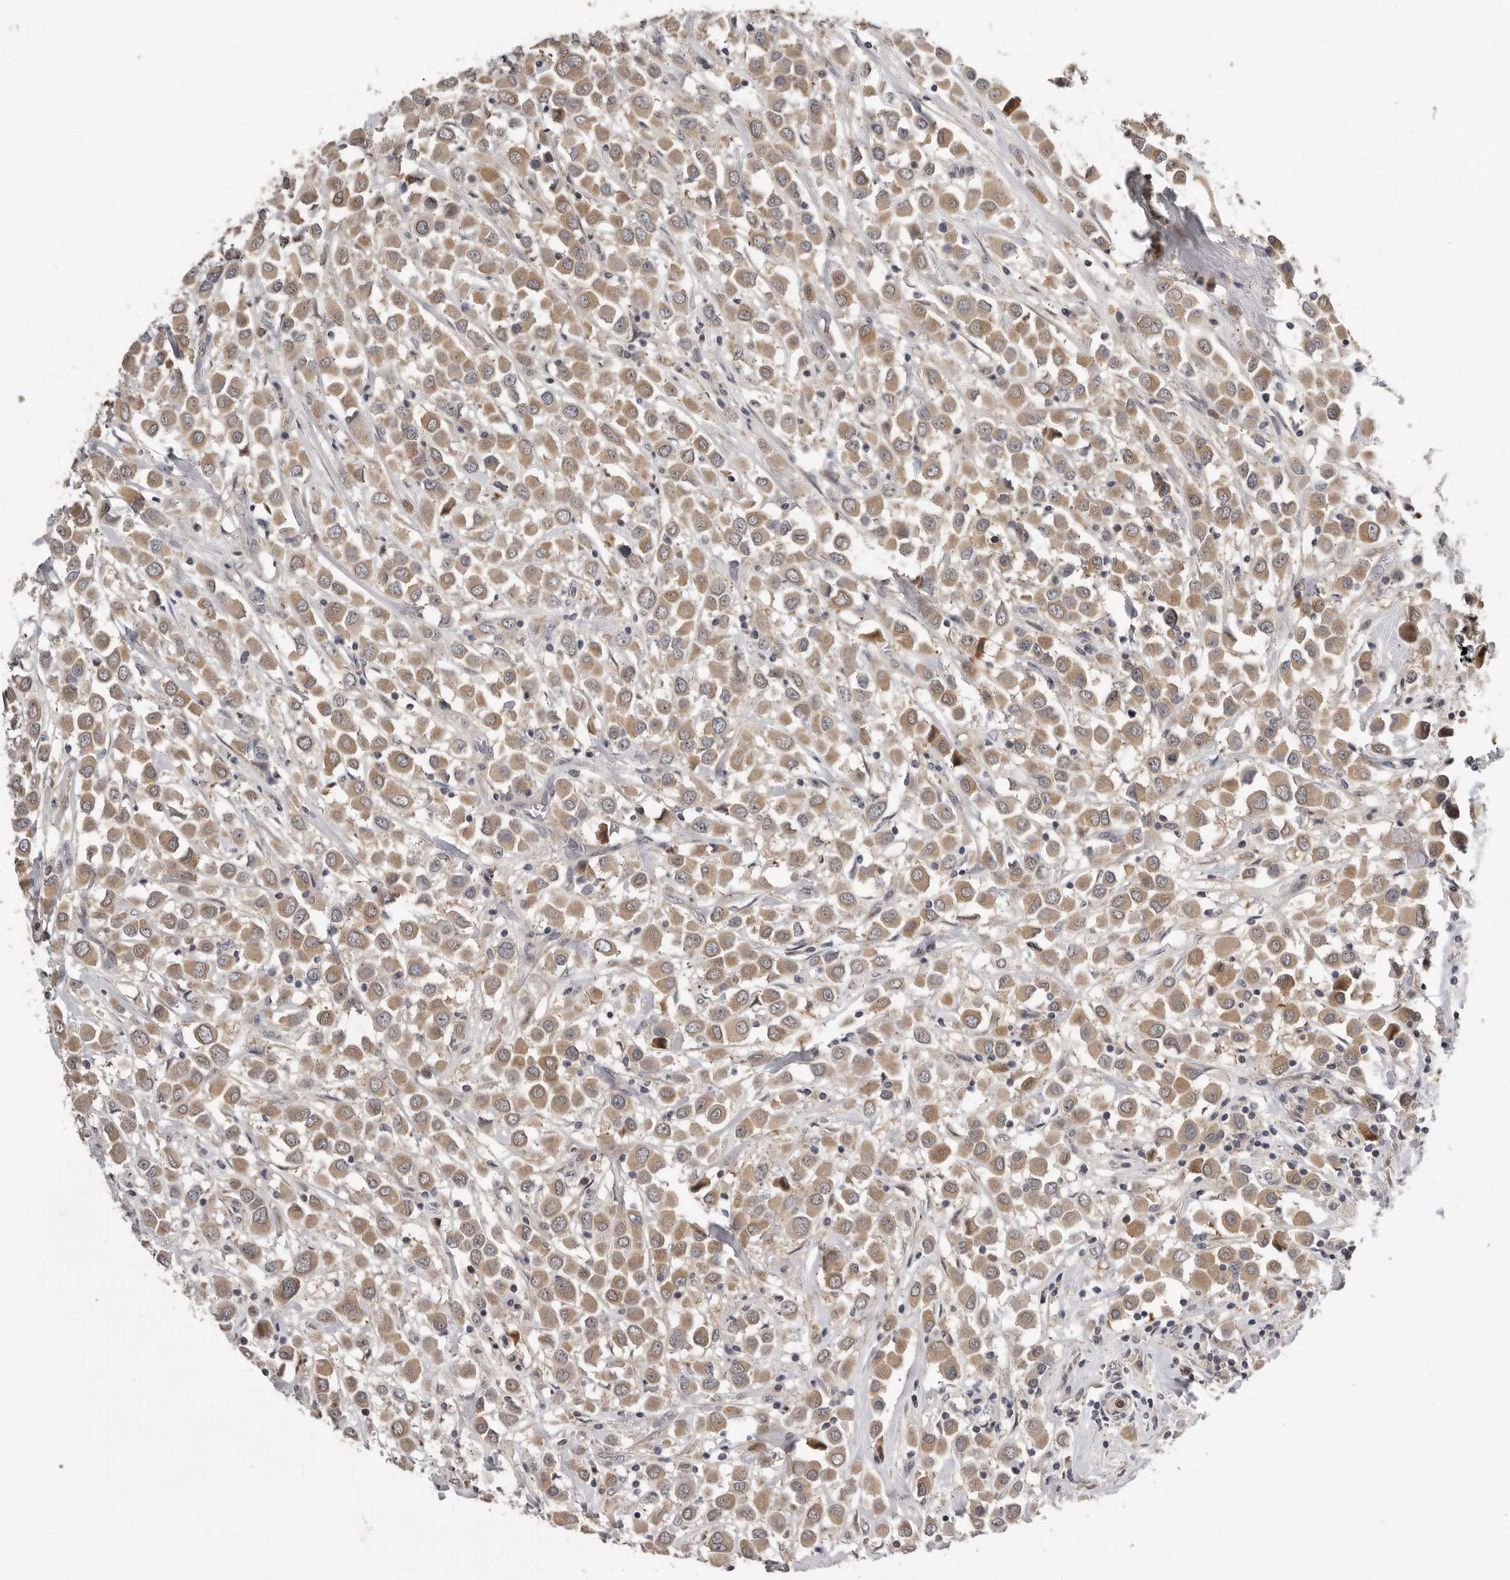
{"staining": {"intensity": "moderate", "quantity": ">75%", "location": "cytoplasmic/membranous"}, "tissue": "breast cancer", "cell_type": "Tumor cells", "image_type": "cancer", "snomed": [{"axis": "morphology", "description": "Duct carcinoma"}, {"axis": "topography", "description": "Breast"}], "caption": "A medium amount of moderate cytoplasmic/membranous expression is seen in approximately >75% of tumor cells in breast intraductal carcinoma tissue.", "gene": "RALGPS2", "patient": {"sex": "female", "age": 61}}